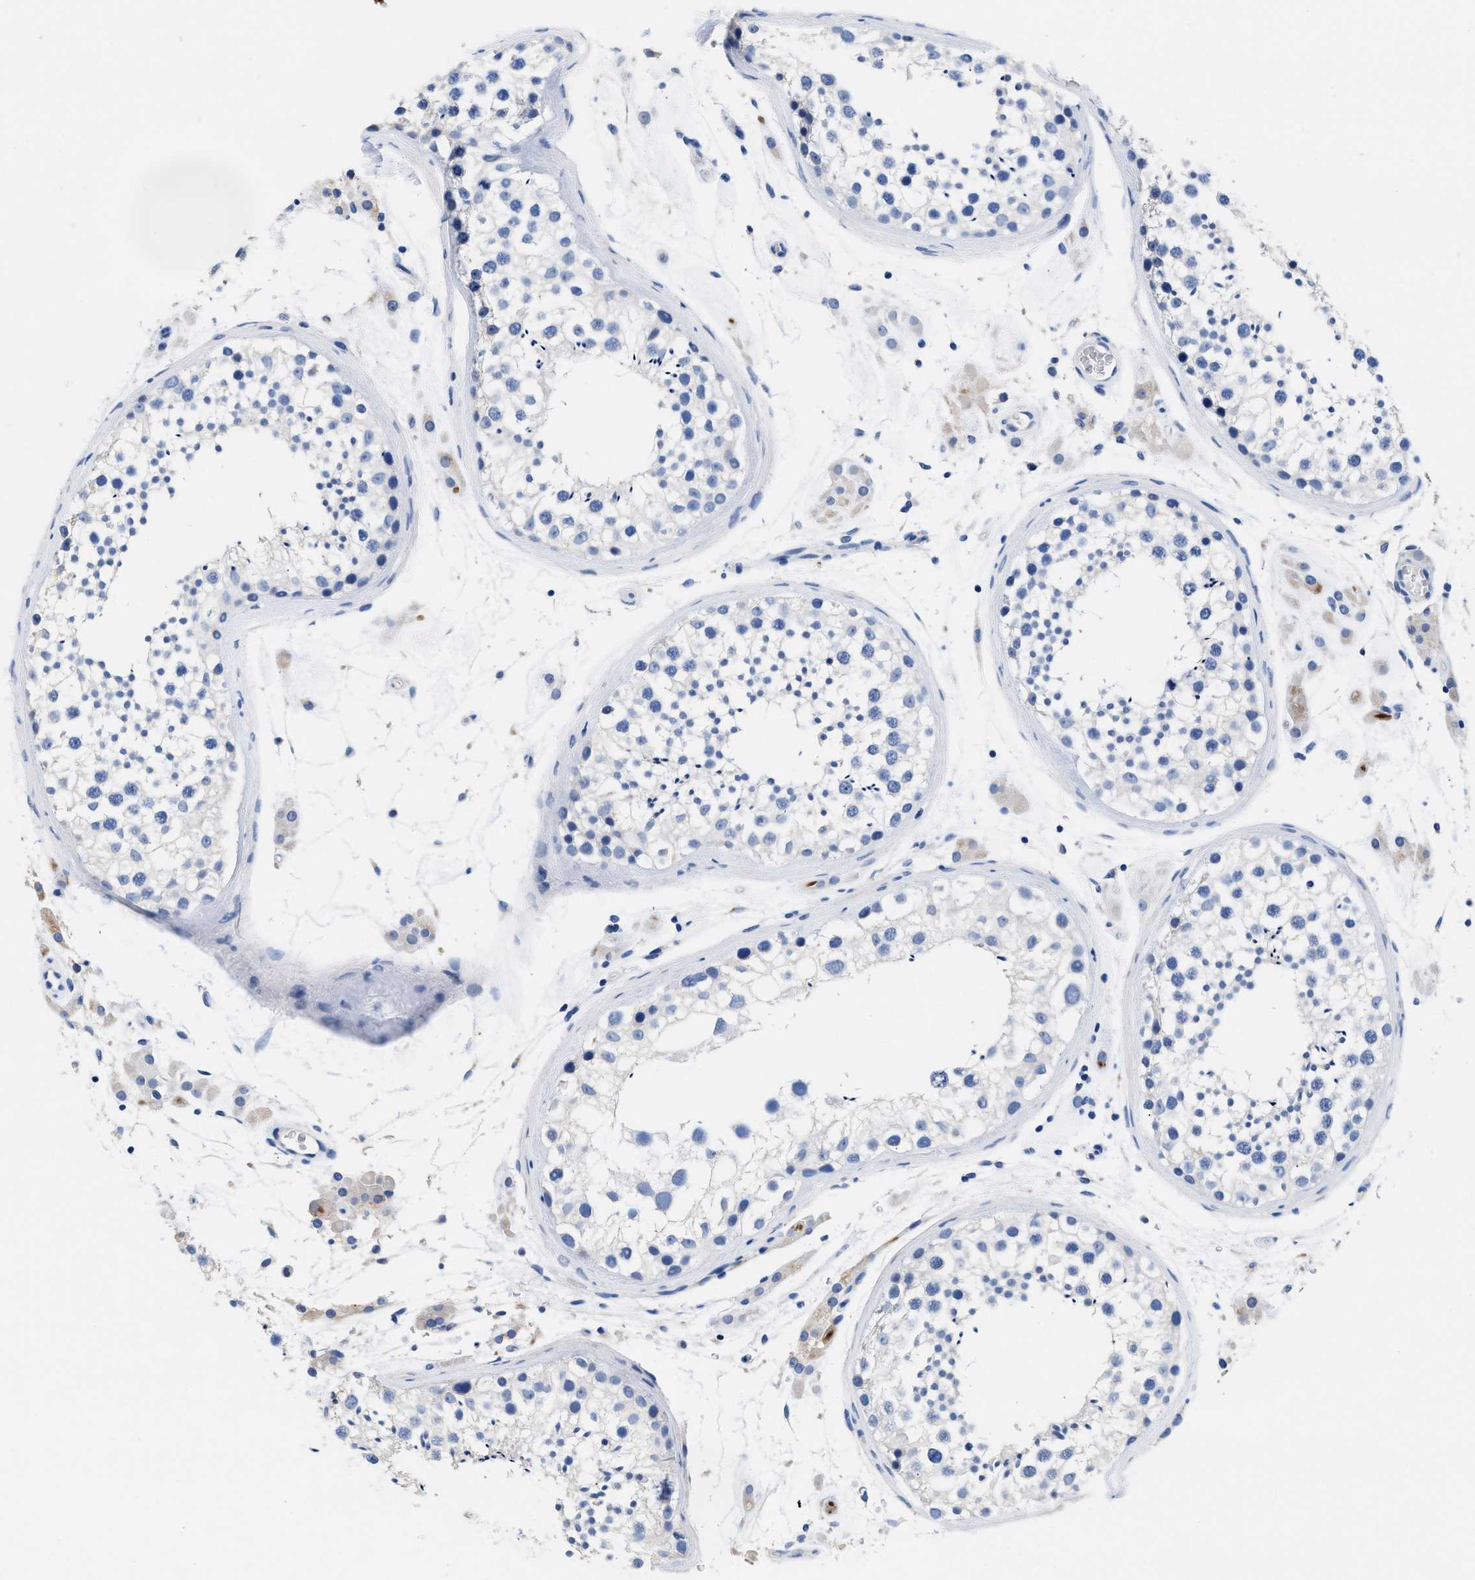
{"staining": {"intensity": "negative", "quantity": "none", "location": "none"}, "tissue": "testis", "cell_type": "Cells in seminiferous ducts", "image_type": "normal", "snomed": [{"axis": "morphology", "description": "Normal tissue, NOS"}, {"axis": "topography", "description": "Testis"}], "caption": "An image of human testis is negative for staining in cells in seminiferous ducts. Nuclei are stained in blue.", "gene": "SLFN13", "patient": {"sex": "male", "age": 46}}